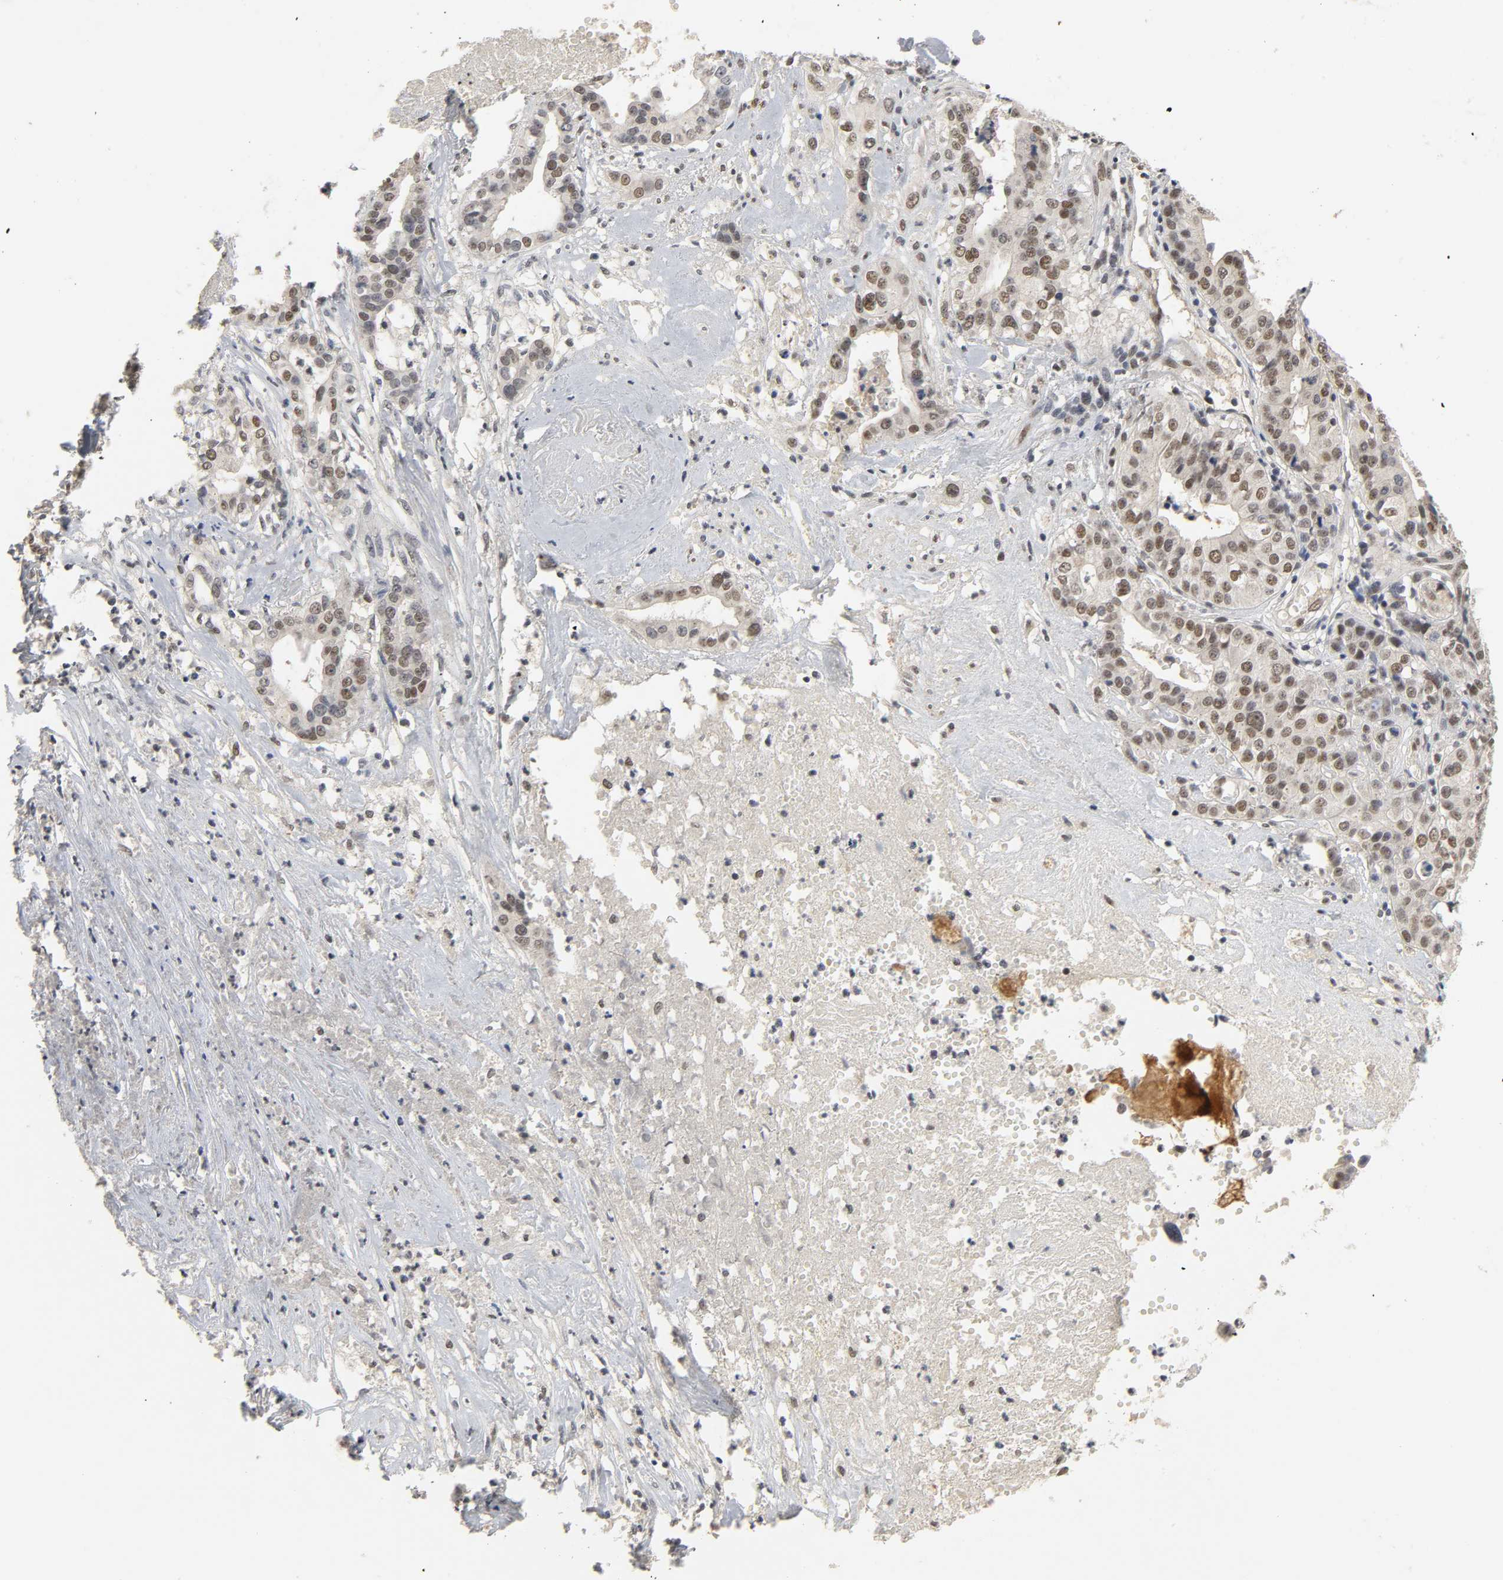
{"staining": {"intensity": "moderate", "quantity": ">75%", "location": "nuclear"}, "tissue": "liver cancer", "cell_type": "Tumor cells", "image_type": "cancer", "snomed": [{"axis": "morphology", "description": "Cholangiocarcinoma"}, {"axis": "topography", "description": "Liver"}], "caption": "Human liver cancer stained with a brown dye demonstrates moderate nuclear positive positivity in about >75% of tumor cells.", "gene": "NCOA6", "patient": {"sex": "female", "age": 61}}